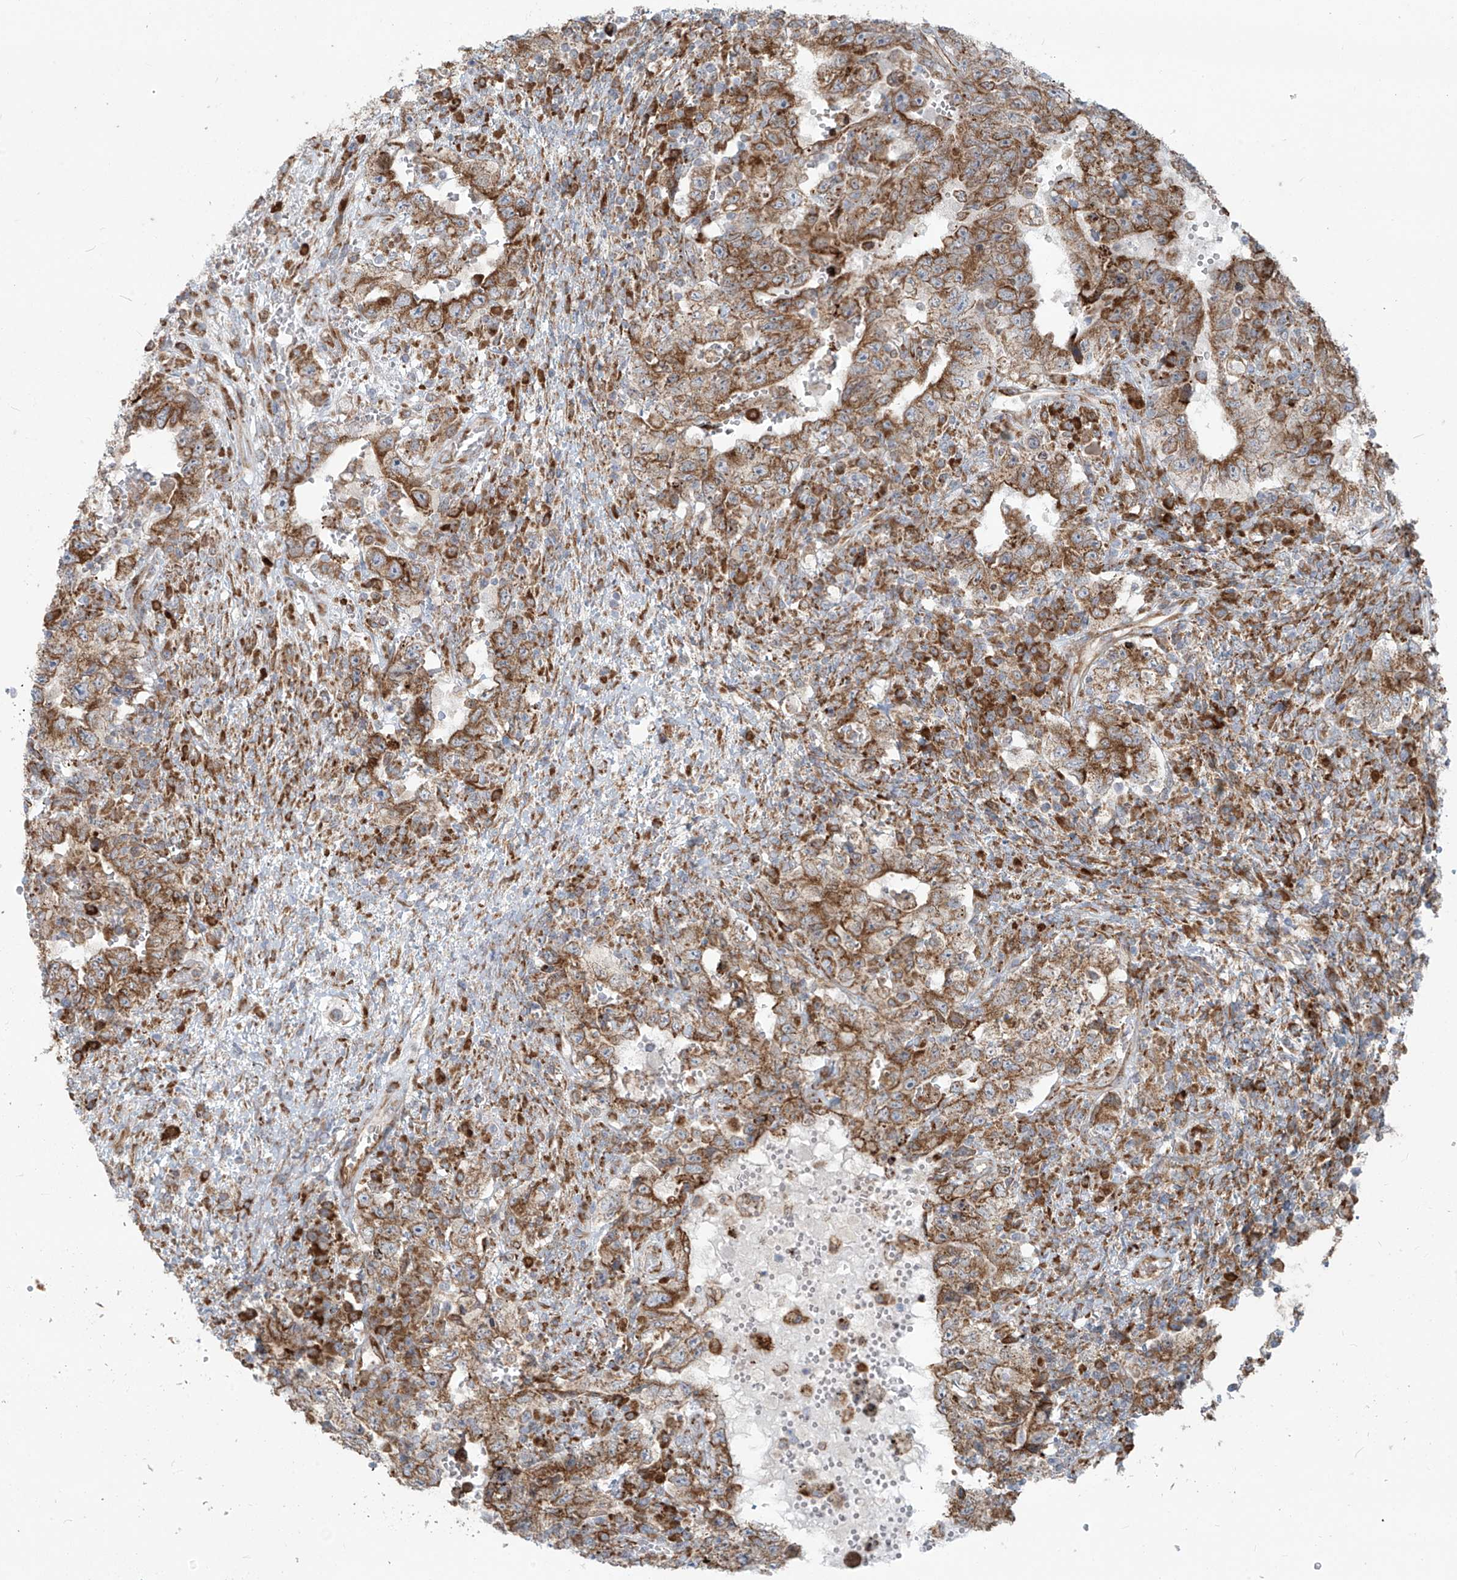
{"staining": {"intensity": "moderate", "quantity": ">75%", "location": "cytoplasmic/membranous"}, "tissue": "testis cancer", "cell_type": "Tumor cells", "image_type": "cancer", "snomed": [{"axis": "morphology", "description": "Carcinoma, Embryonal, NOS"}, {"axis": "topography", "description": "Testis"}], "caption": "IHC photomicrograph of testis cancer stained for a protein (brown), which exhibits medium levels of moderate cytoplasmic/membranous expression in approximately >75% of tumor cells.", "gene": "KATNIP", "patient": {"sex": "male", "age": 26}}